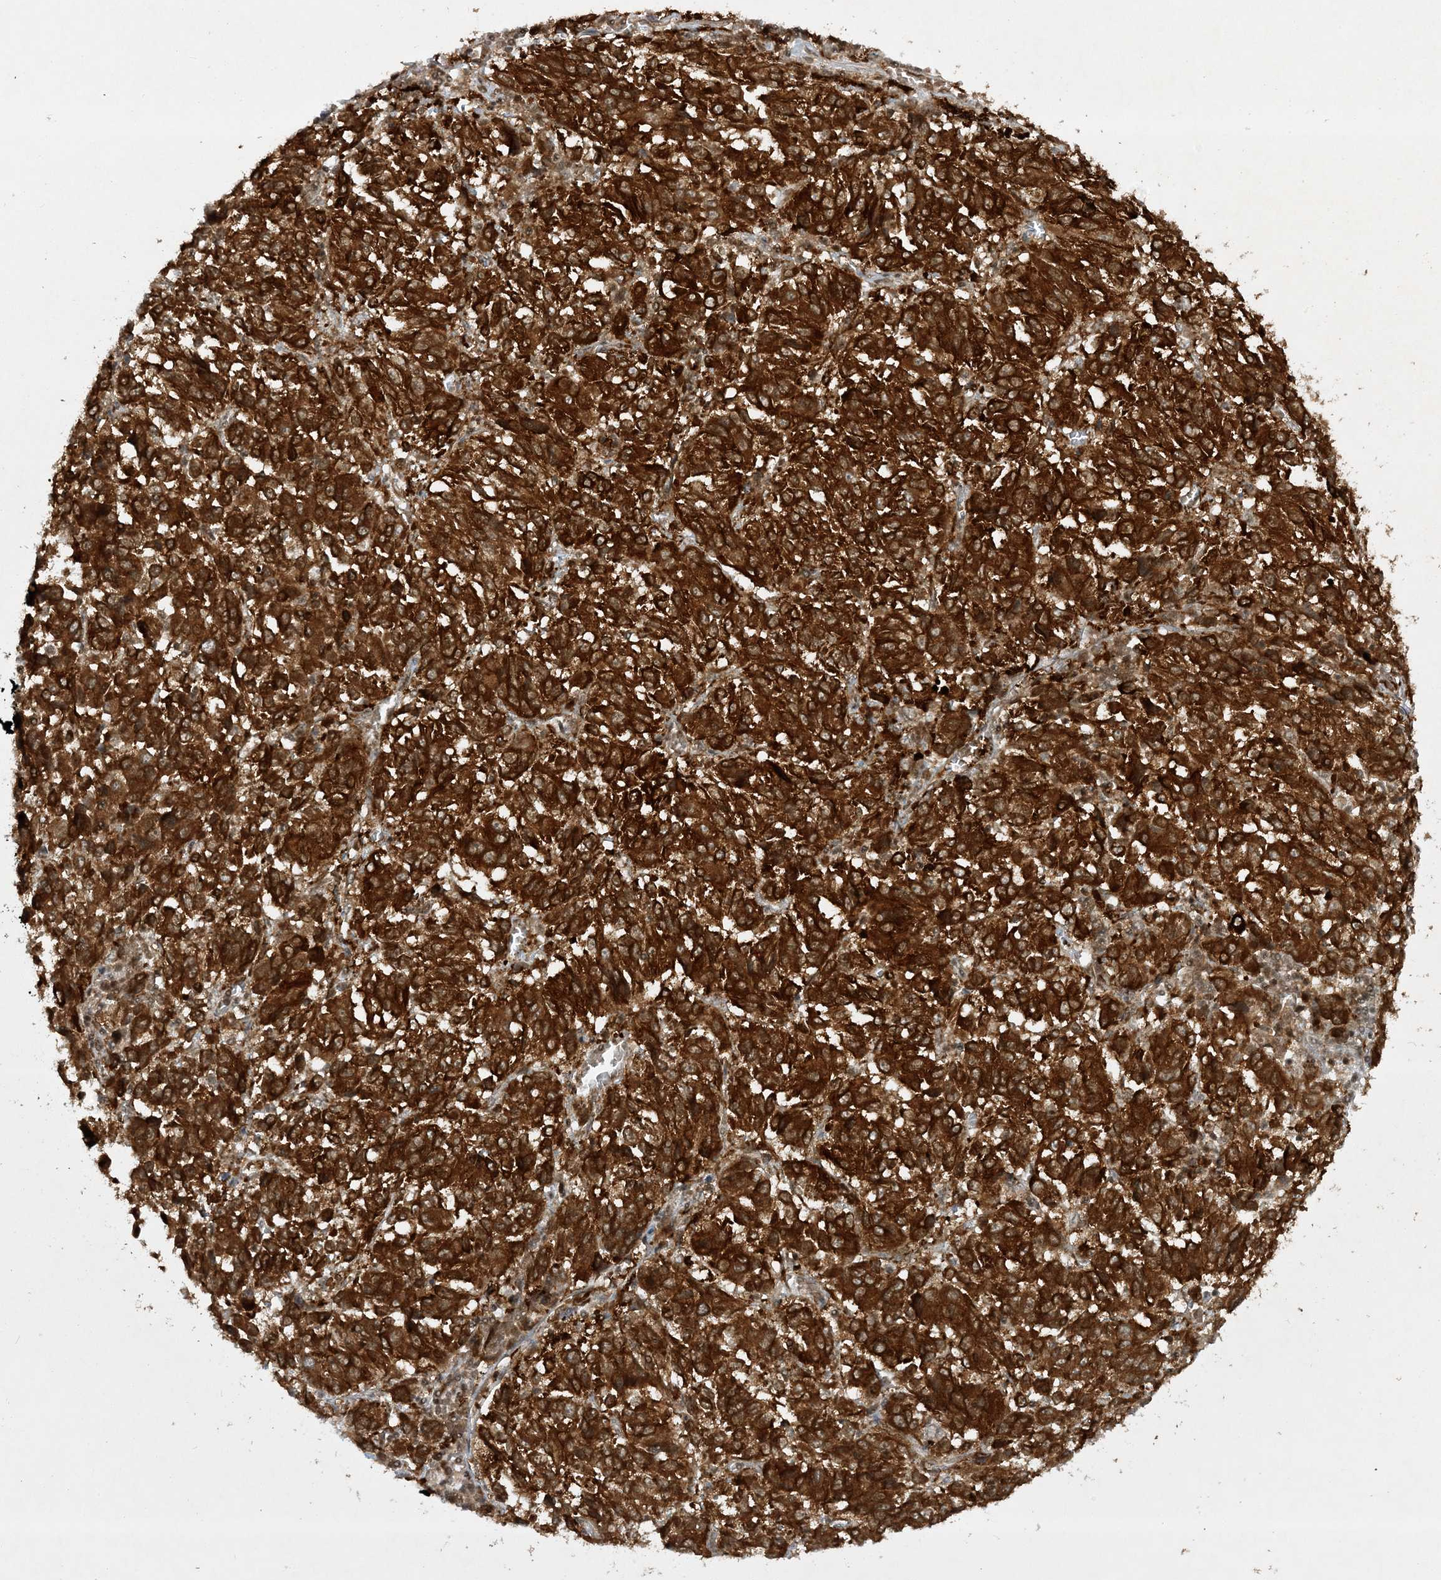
{"staining": {"intensity": "strong", "quantity": ">75%", "location": "cytoplasmic/membranous"}, "tissue": "melanoma", "cell_type": "Tumor cells", "image_type": "cancer", "snomed": [{"axis": "morphology", "description": "Malignant melanoma, Metastatic site"}, {"axis": "topography", "description": "Lung"}], "caption": "Strong cytoplasmic/membranous expression is seen in approximately >75% of tumor cells in malignant melanoma (metastatic site). The staining was performed using DAB, with brown indicating positive protein expression. Nuclei are stained blue with hematoxylin.", "gene": "CERT1", "patient": {"sex": "male", "age": 64}}